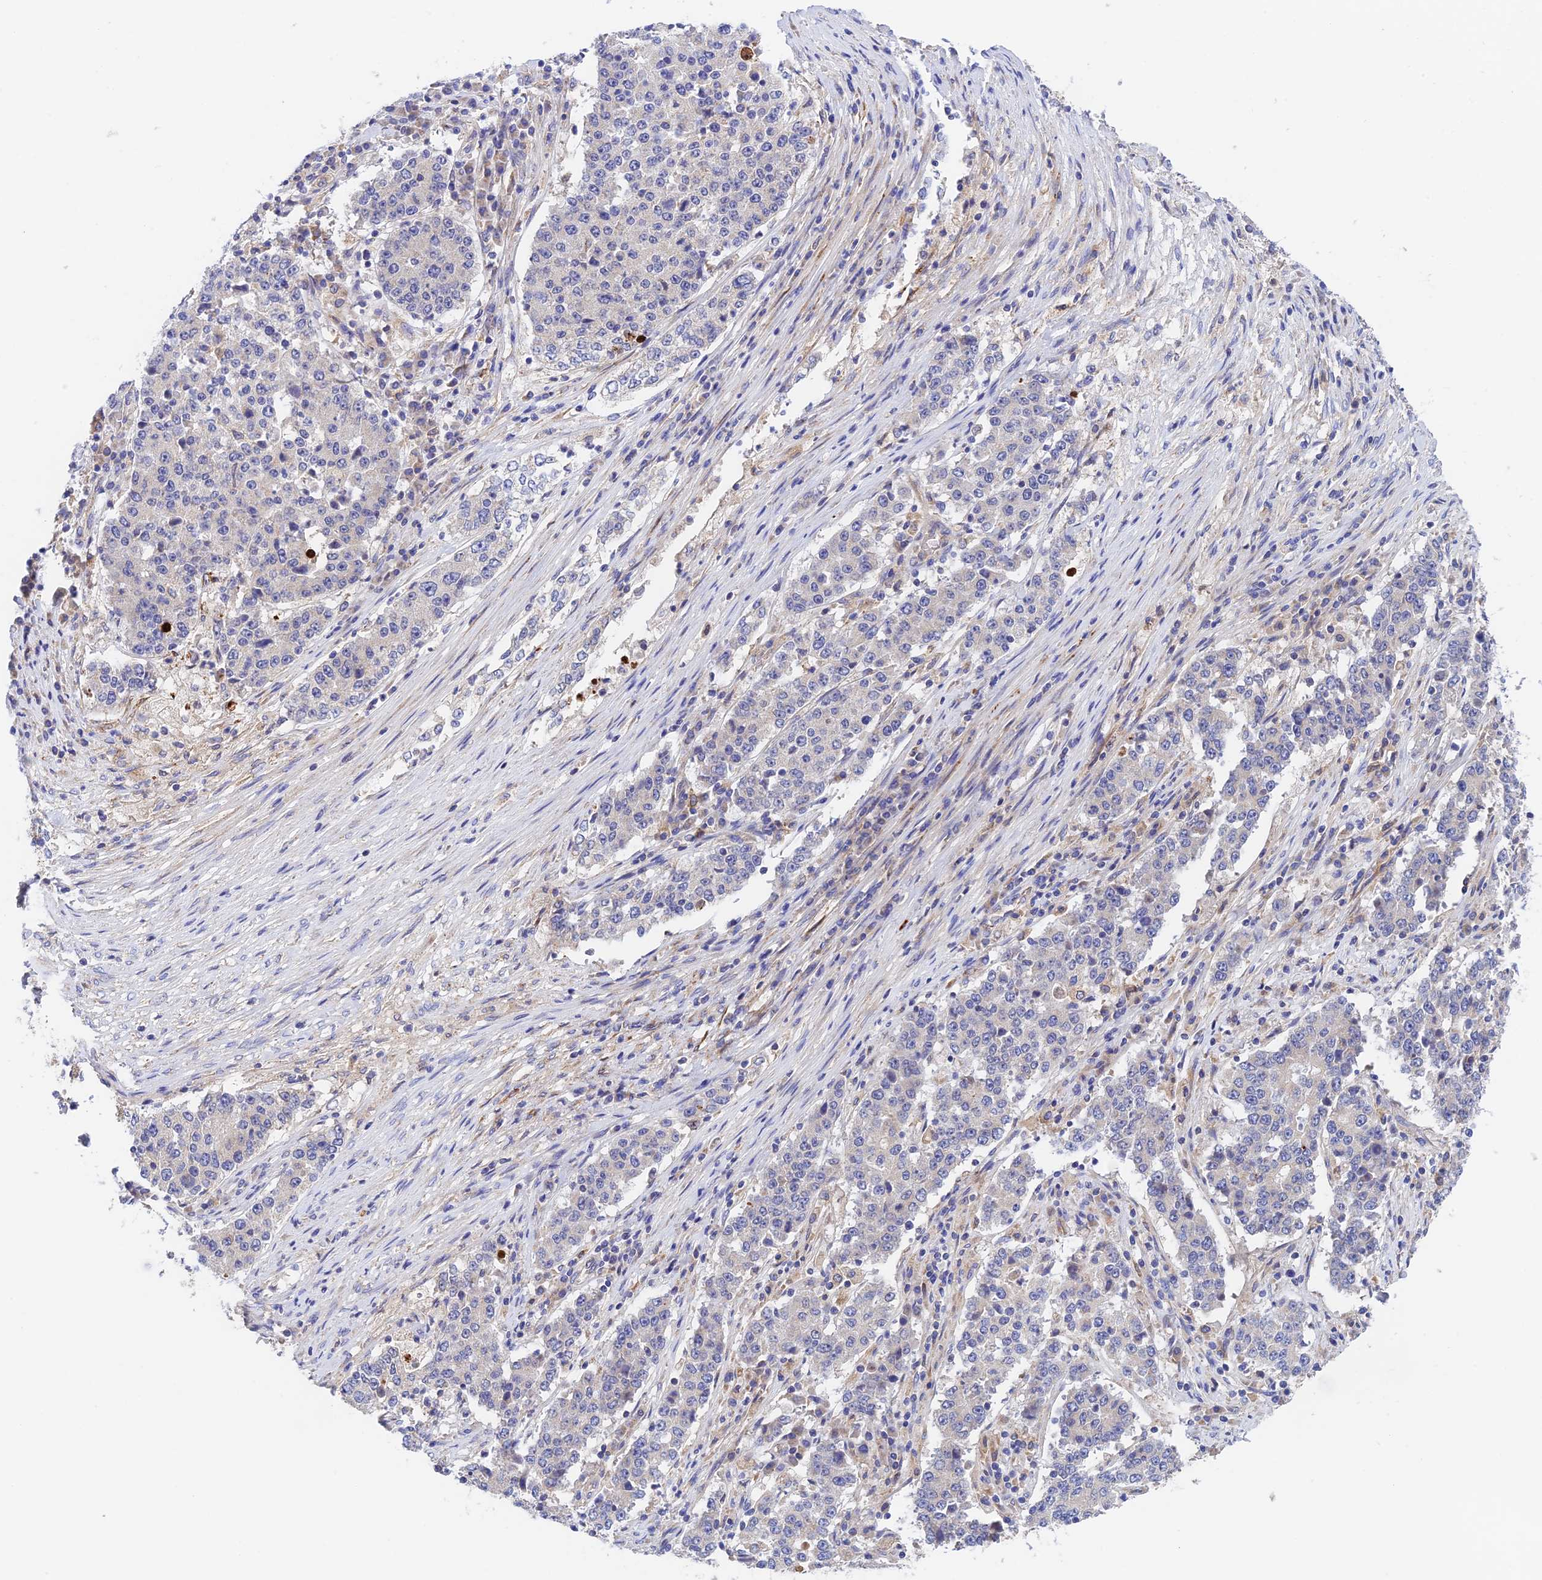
{"staining": {"intensity": "negative", "quantity": "none", "location": "none"}, "tissue": "stomach cancer", "cell_type": "Tumor cells", "image_type": "cancer", "snomed": [{"axis": "morphology", "description": "Adenocarcinoma, NOS"}, {"axis": "topography", "description": "Stomach"}], "caption": "This is an immunohistochemistry (IHC) image of human stomach cancer. There is no positivity in tumor cells.", "gene": "RANBP6", "patient": {"sex": "male", "age": 59}}